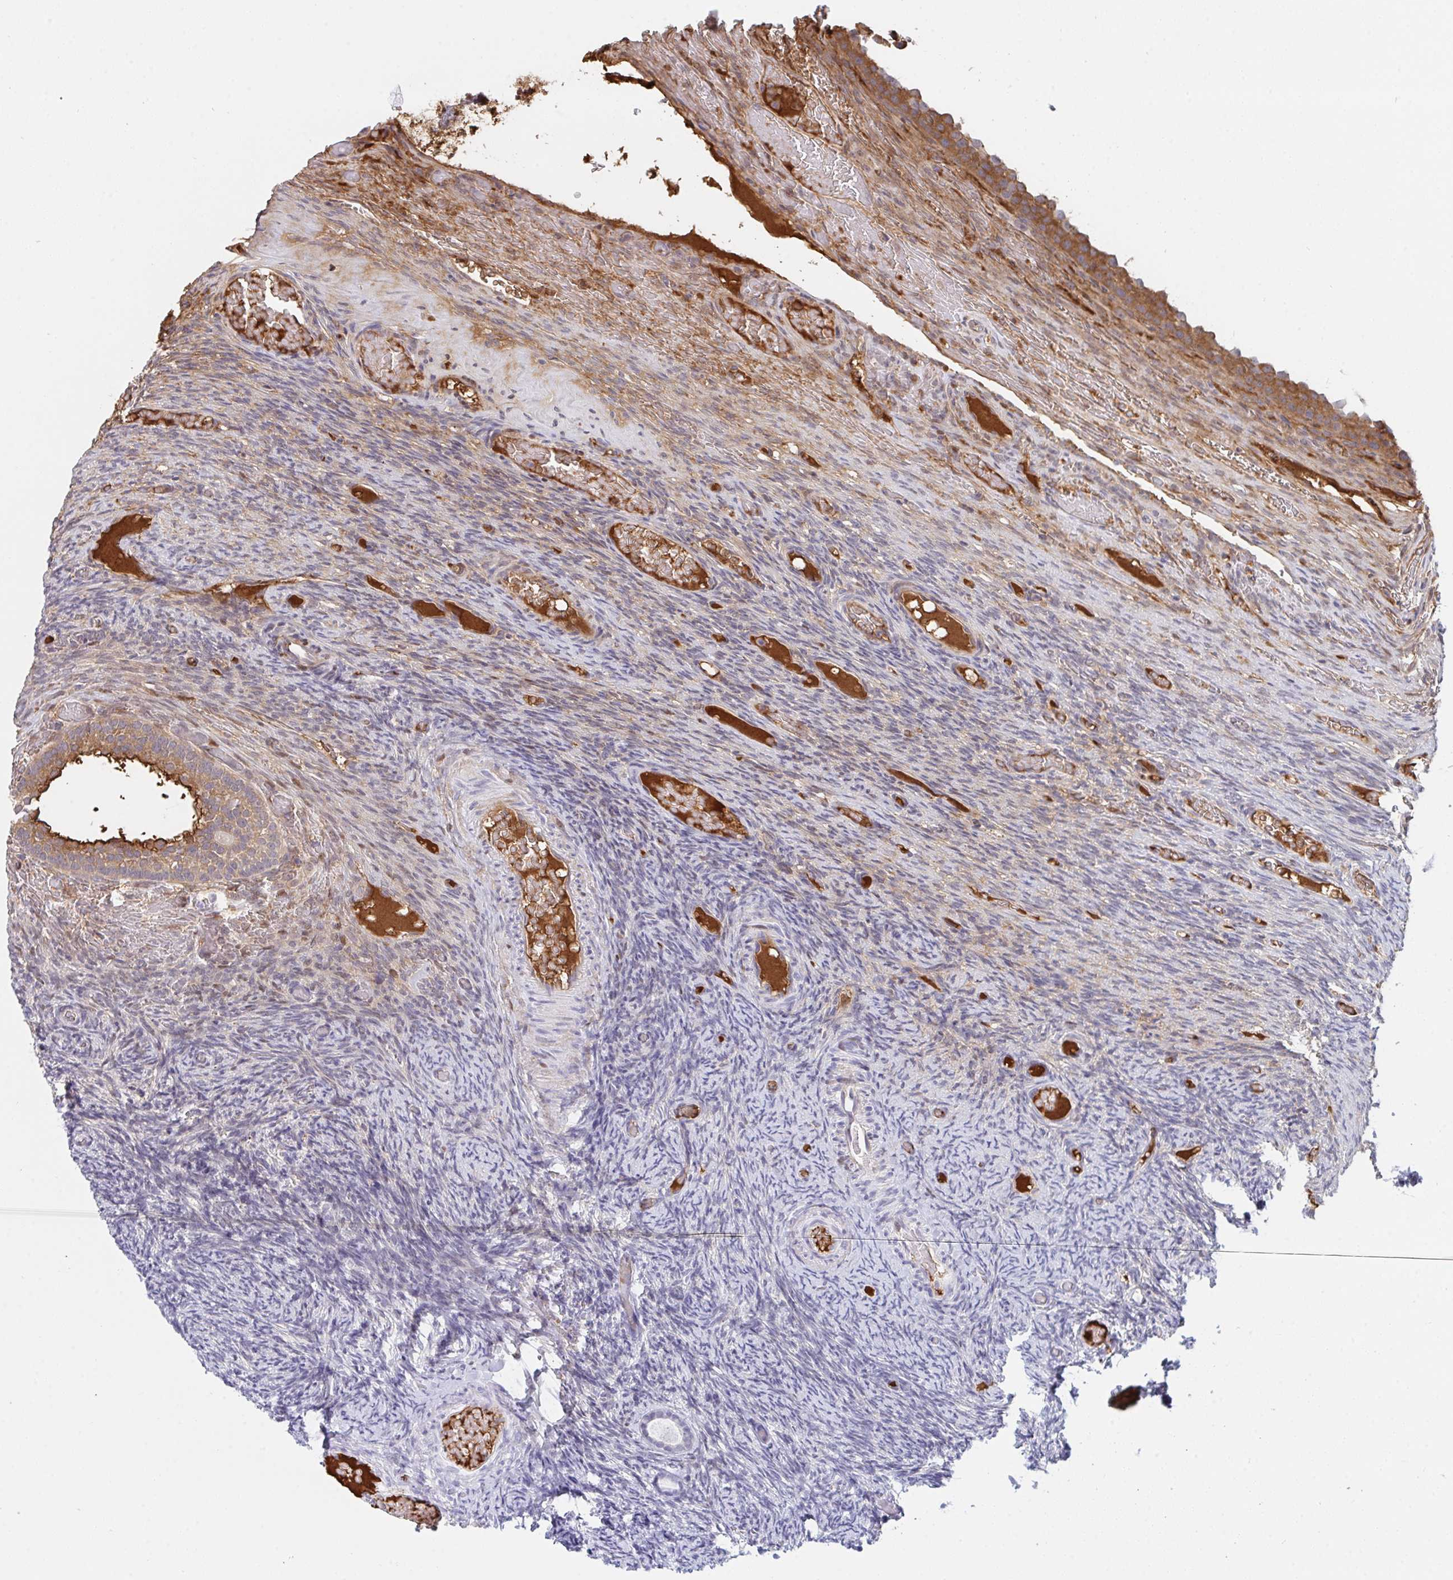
{"staining": {"intensity": "negative", "quantity": "none", "location": "none"}, "tissue": "ovary", "cell_type": "Follicle cells", "image_type": "normal", "snomed": [{"axis": "morphology", "description": "Normal tissue, NOS"}, {"axis": "topography", "description": "Ovary"}], "caption": "Immunohistochemistry photomicrograph of benign ovary: human ovary stained with DAB (3,3'-diaminobenzidine) demonstrates no significant protein positivity in follicle cells.", "gene": "DSCAML1", "patient": {"sex": "female", "age": 34}}